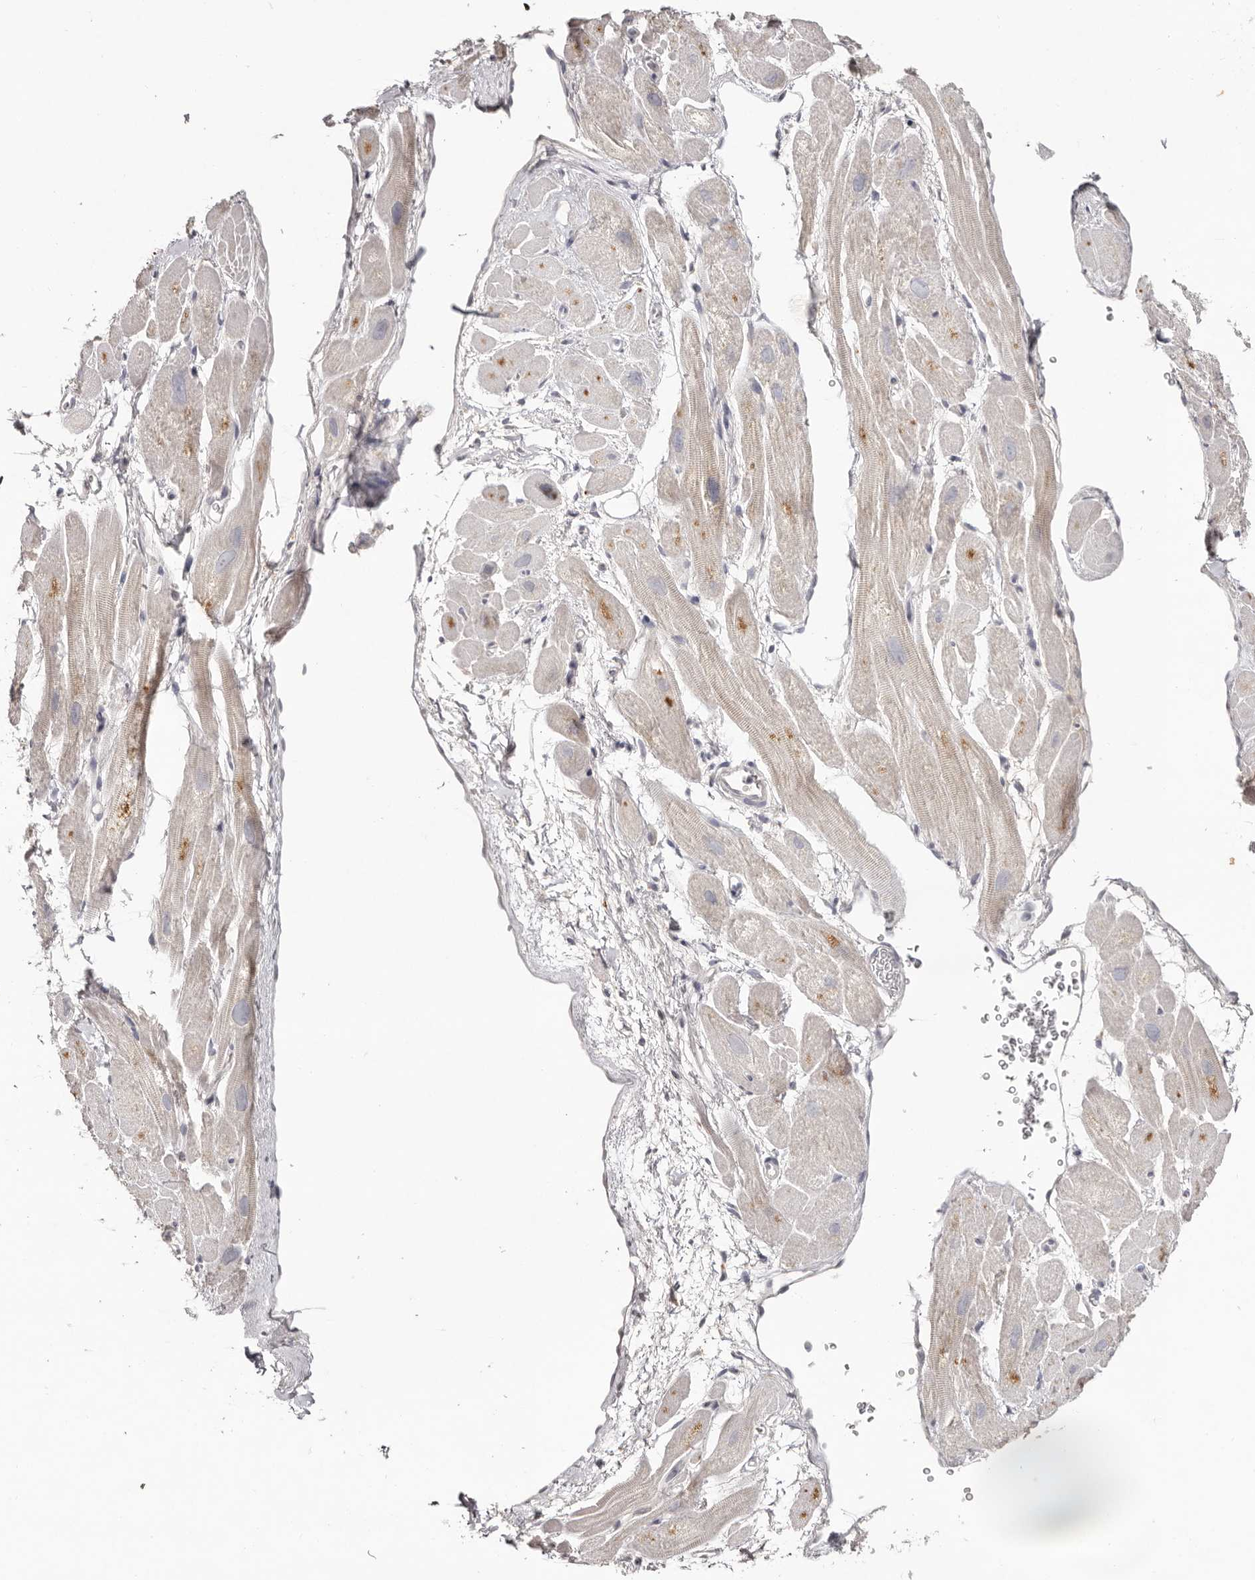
{"staining": {"intensity": "strong", "quantity": "<25%", "location": "cytoplasmic/membranous"}, "tissue": "heart muscle", "cell_type": "Cardiomyocytes", "image_type": "normal", "snomed": [{"axis": "morphology", "description": "Normal tissue, NOS"}, {"axis": "topography", "description": "Heart"}], "caption": "Brown immunohistochemical staining in unremarkable heart muscle reveals strong cytoplasmic/membranous staining in about <25% of cardiomyocytes. The staining was performed using DAB (3,3'-diaminobenzidine), with brown indicating positive protein expression. Nuclei are stained blue with hematoxylin.", "gene": "SCUBE2", "patient": {"sex": "male", "age": 49}}